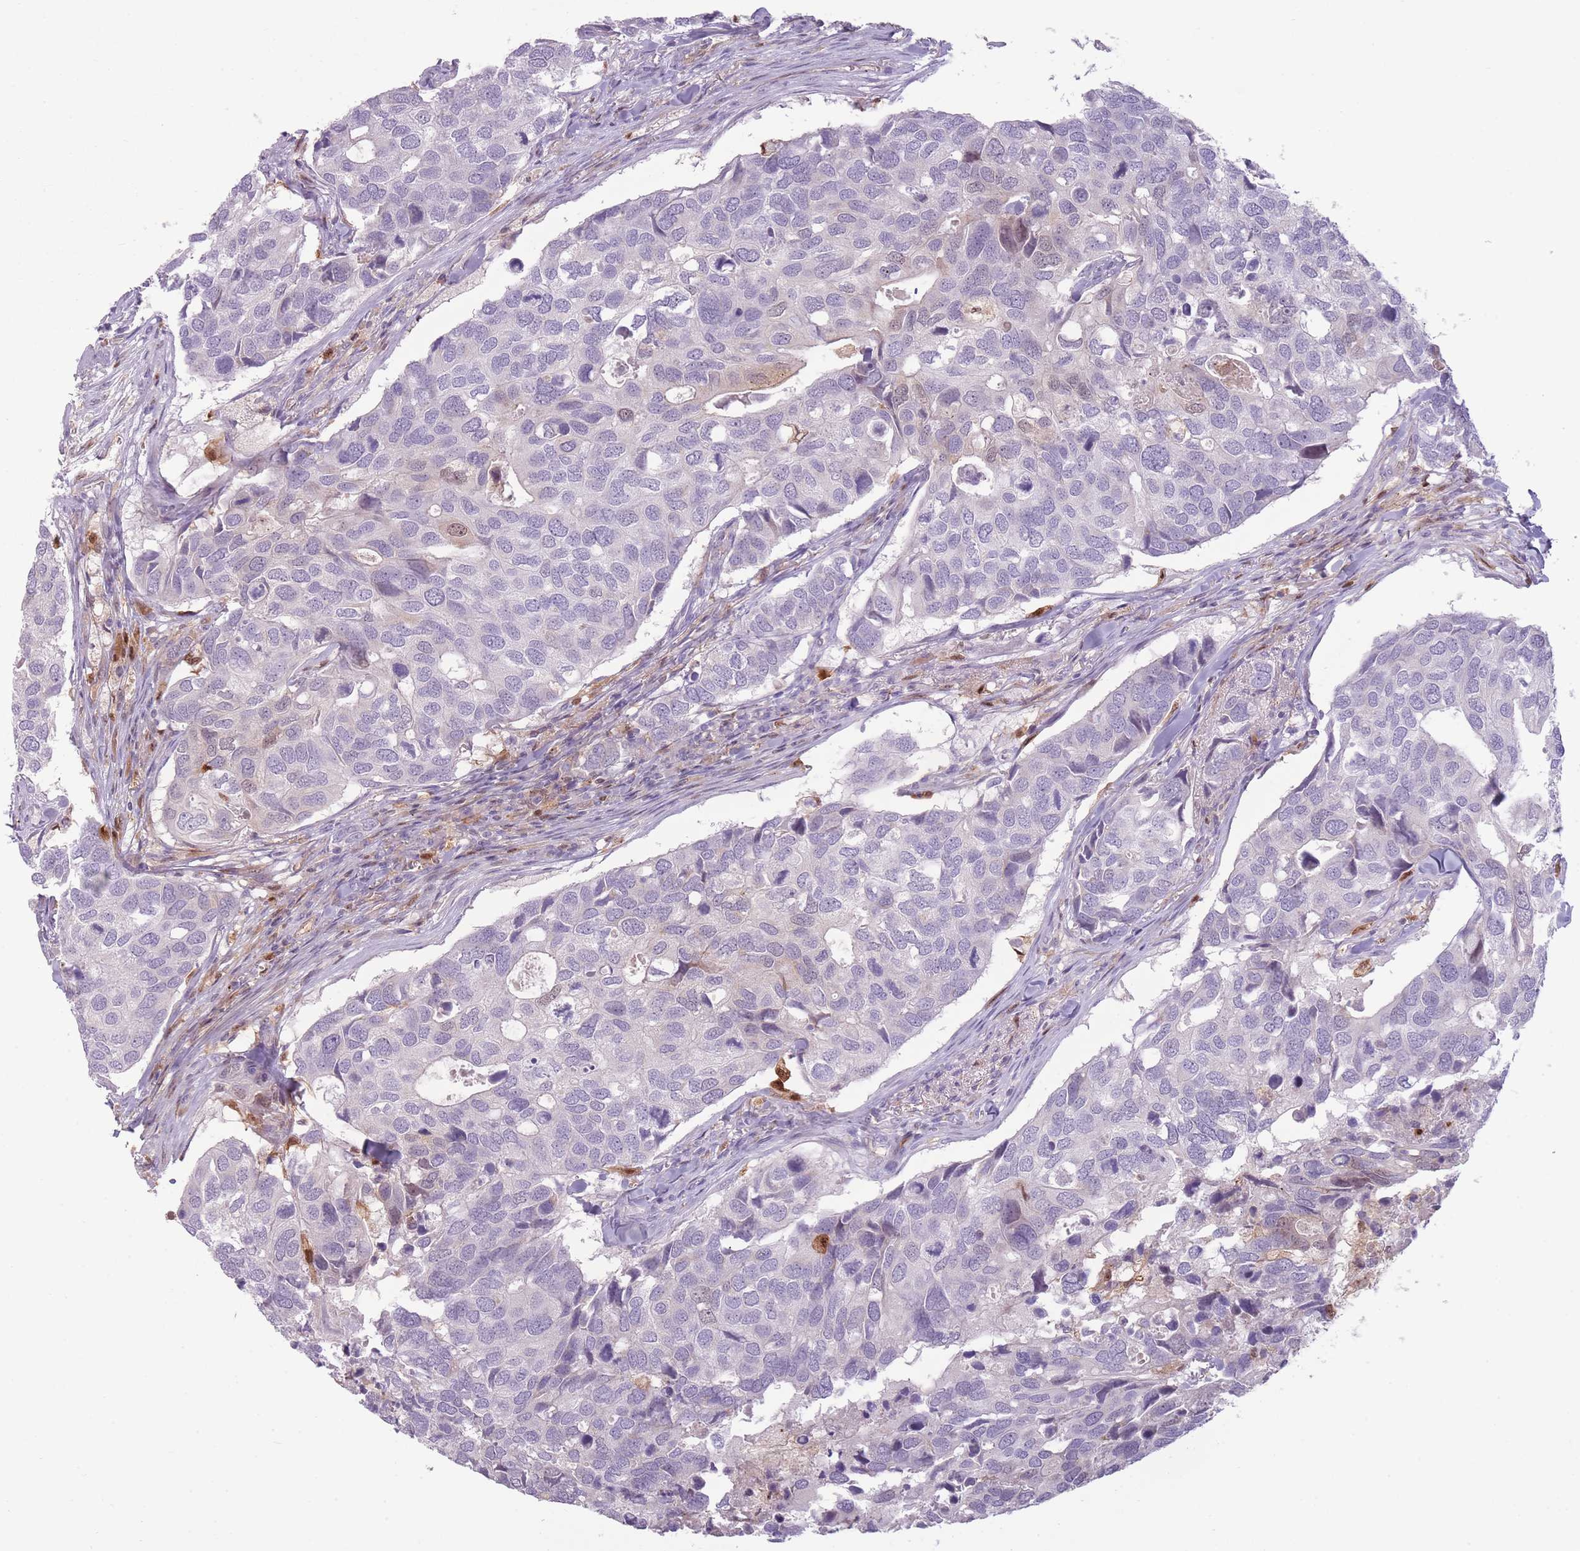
{"staining": {"intensity": "negative", "quantity": "none", "location": "none"}, "tissue": "breast cancer", "cell_type": "Tumor cells", "image_type": "cancer", "snomed": [{"axis": "morphology", "description": "Duct carcinoma"}, {"axis": "topography", "description": "Breast"}], "caption": "An immunohistochemistry histopathology image of intraductal carcinoma (breast) is shown. There is no staining in tumor cells of intraductal carcinoma (breast). (Stains: DAB (3,3'-diaminobenzidine) immunohistochemistry with hematoxylin counter stain, Microscopy: brightfield microscopy at high magnification).", "gene": "LGALS9", "patient": {"sex": "female", "age": 83}}